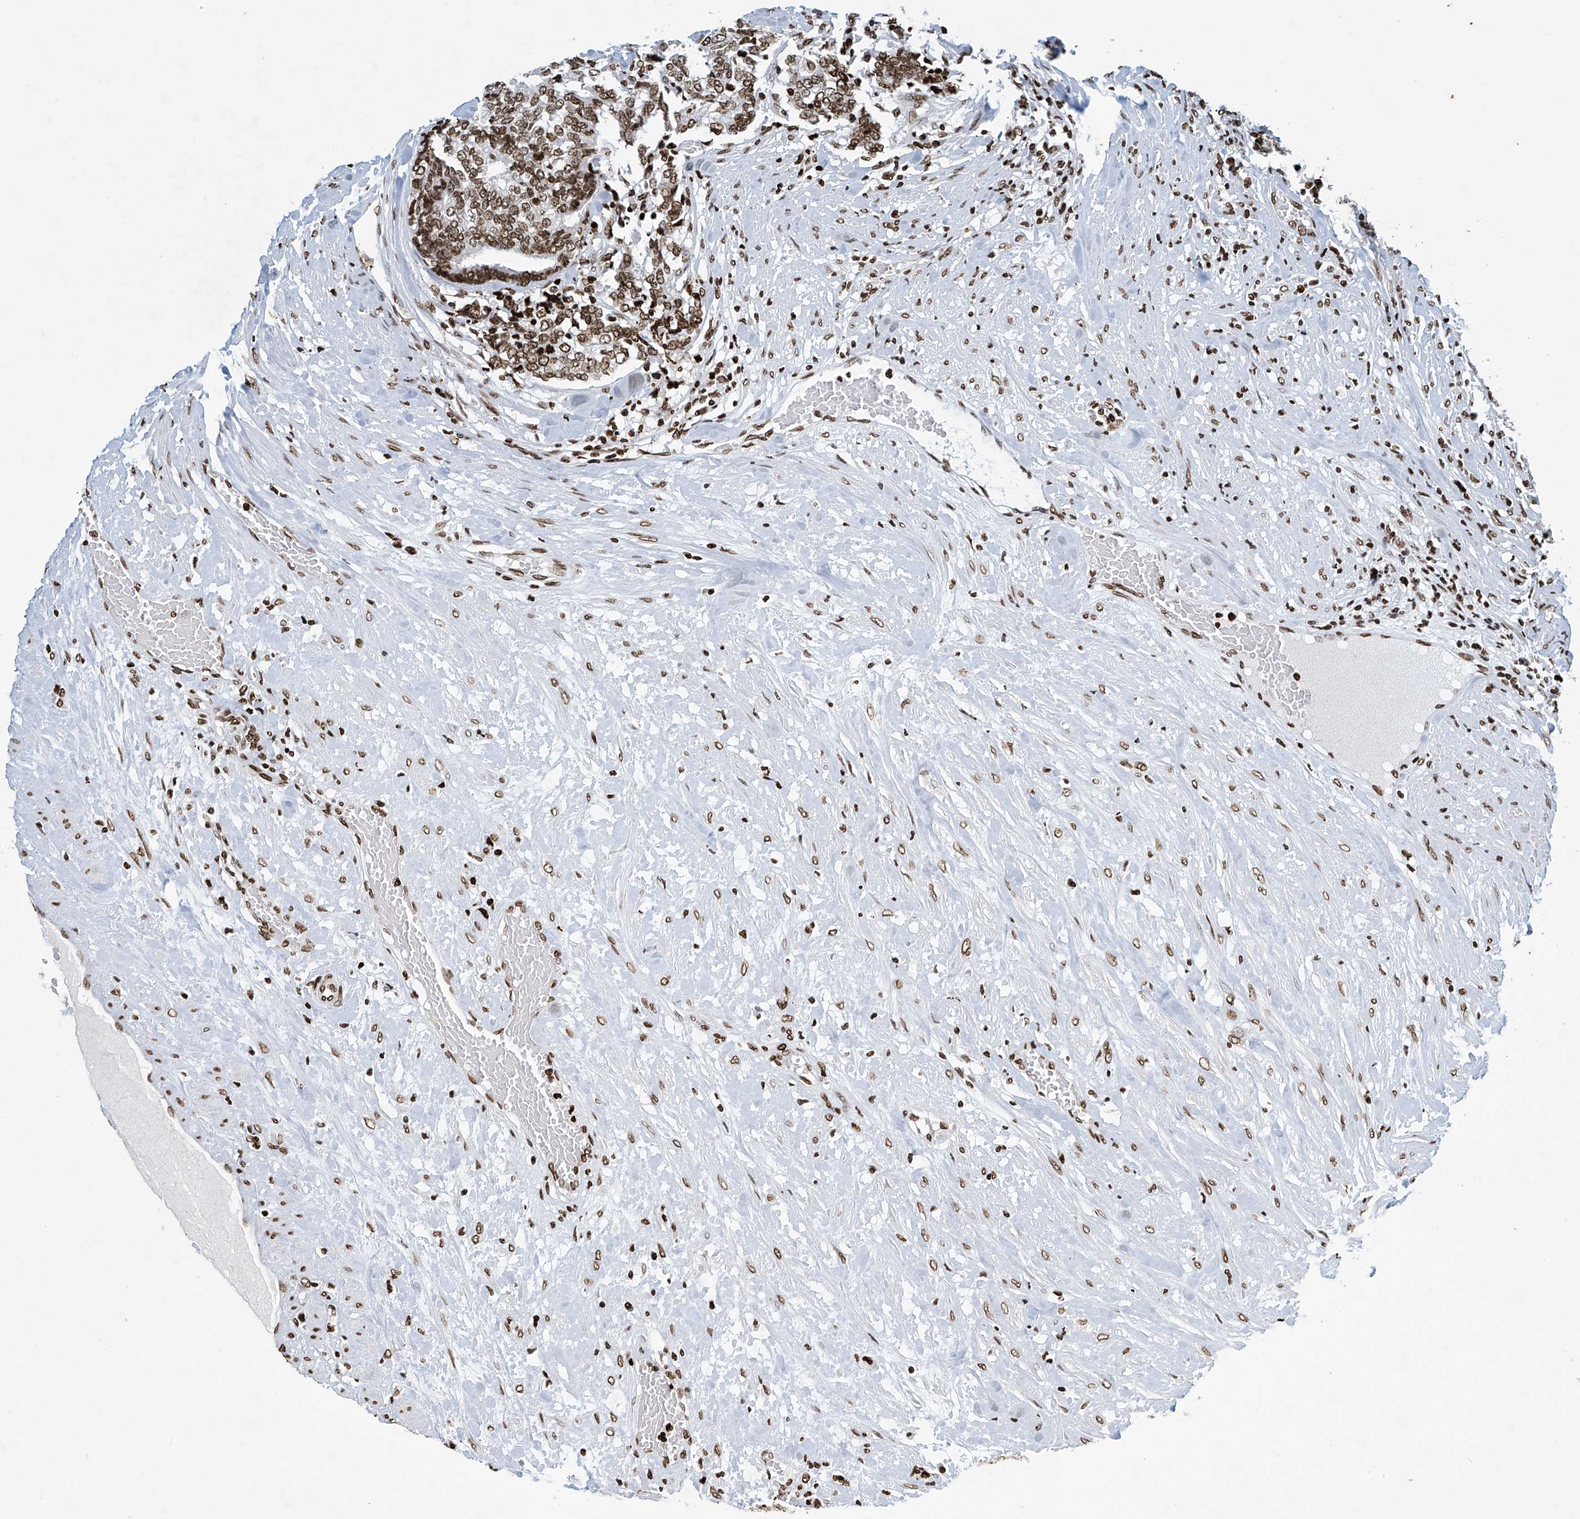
{"staining": {"intensity": "moderate", "quantity": ">75%", "location": "nuclear"}, "tissue": "prostate cancer", "cell_type": "Tumor cells", "image_type": "cancer", "snomed": [{"axis": "morphology", "description": "Normal tissue, NOS"}, {"axis": "morphology", "description": "Adenocarcinoma, High grade"}, {"axis": "topography", "description": "Prostate"}, {"axis": "topography", "description": "Seminal veicle"}], "caption": "High-grade adenocarcinoma (prostate) tissue displays moderate nuclear expression in approximately >75% of tumor cells", "gene": "H4C16", "patient": {"sex": "male", "age": 55}}